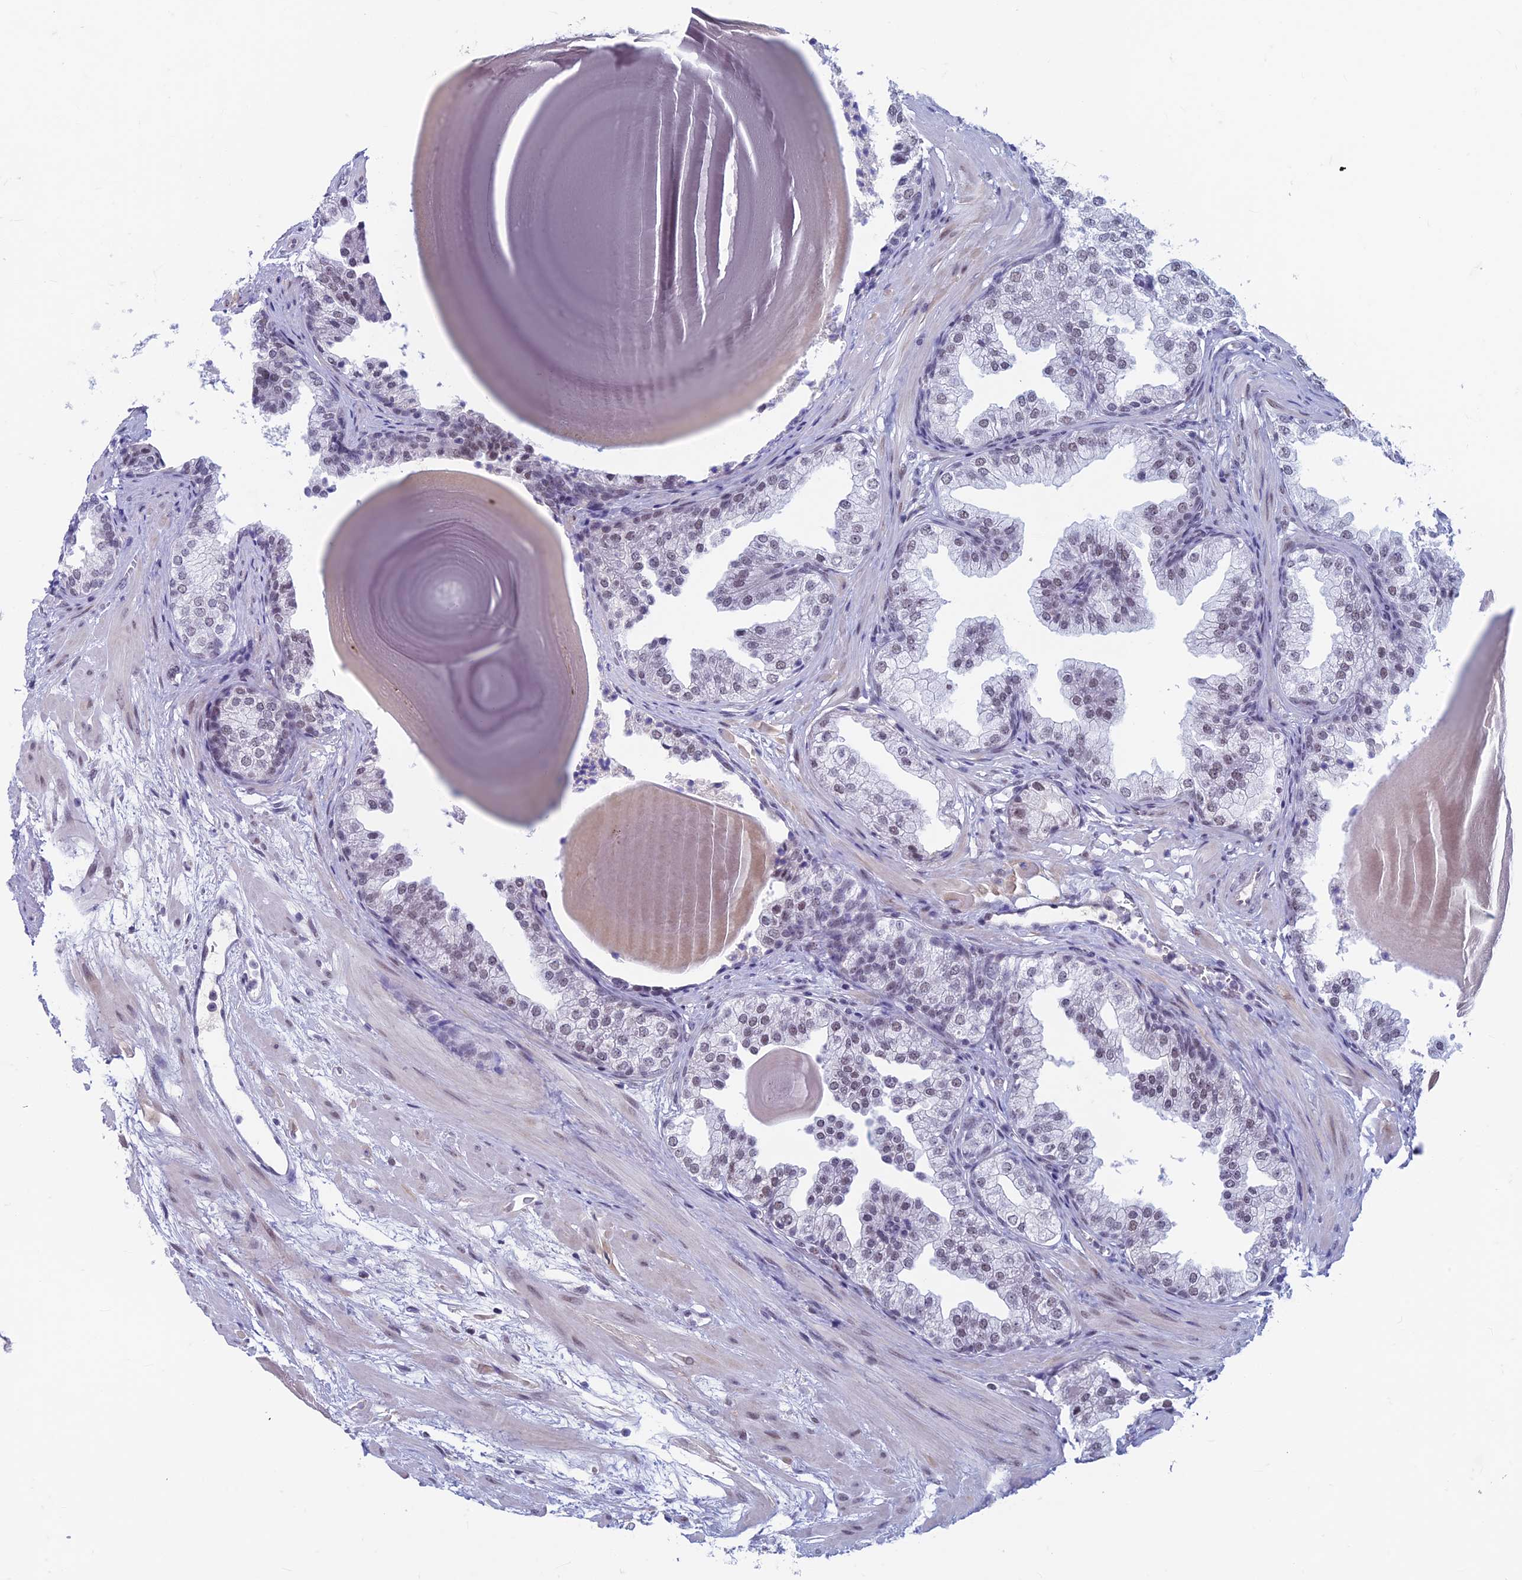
{"staining": {"intensity": "weak", "quantity": "25%-75%", "location": "nuclear"}, "tissue": "prostate", "cell_type": "Glandular cells", "image_type": "normal", "snomed": [{"axis": "morphology", "description": "Normal tissue, NOS"}, {"axis": "topography", "description": "Prostate"}], "caption": "Prostate stained with DAB (3,3'-diaminobenzidine) IHC exhibits low levels of weak nuclear expression in approximately 25%-75% of glandular cells.", "gene": "ASH2L", "patient": {"sex": "male", "age": 48}}